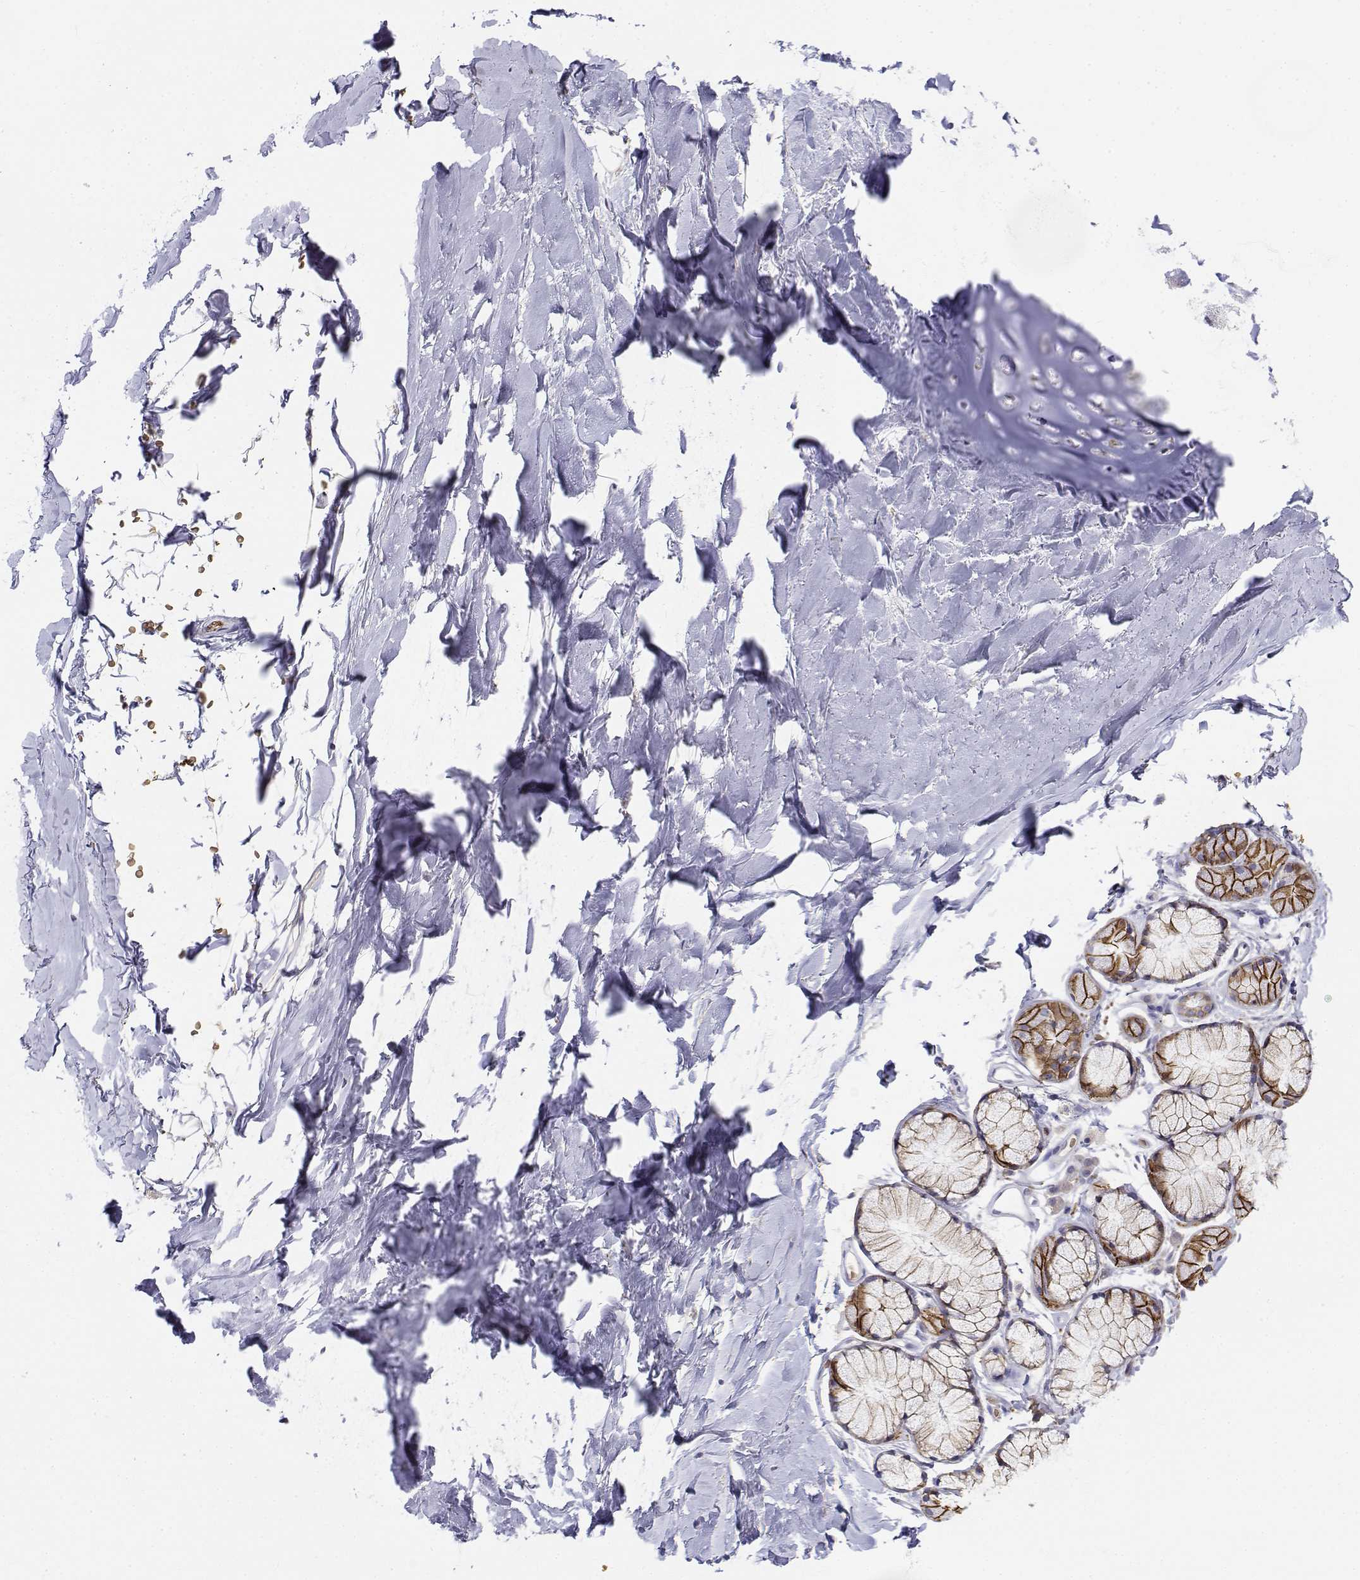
{"staining": {"intensity": "negative", "quantity": "none", "location": "none"}, "tissue": "adipose tissue", "cell_type": "Adipocytes", "image_type": "normal", "snomed": [{"axis": "morphology", "description": "Normal tissue, NOS"}, {"axis": "topography", "description": "Cartilage tissue"}, {"axis": "topography", "description": "Bronchus"}], "caption": "This is a photomicrograph of immunohistochemistry staining of normal adipose tissue, which shows no expression in adipocytes. (Brightfield microscopy of DAB (3,3'-diaminobenzidine) IHC at high magnification).", "gene": "CADM1", "patient": {"sex": "female", "age": 79}}